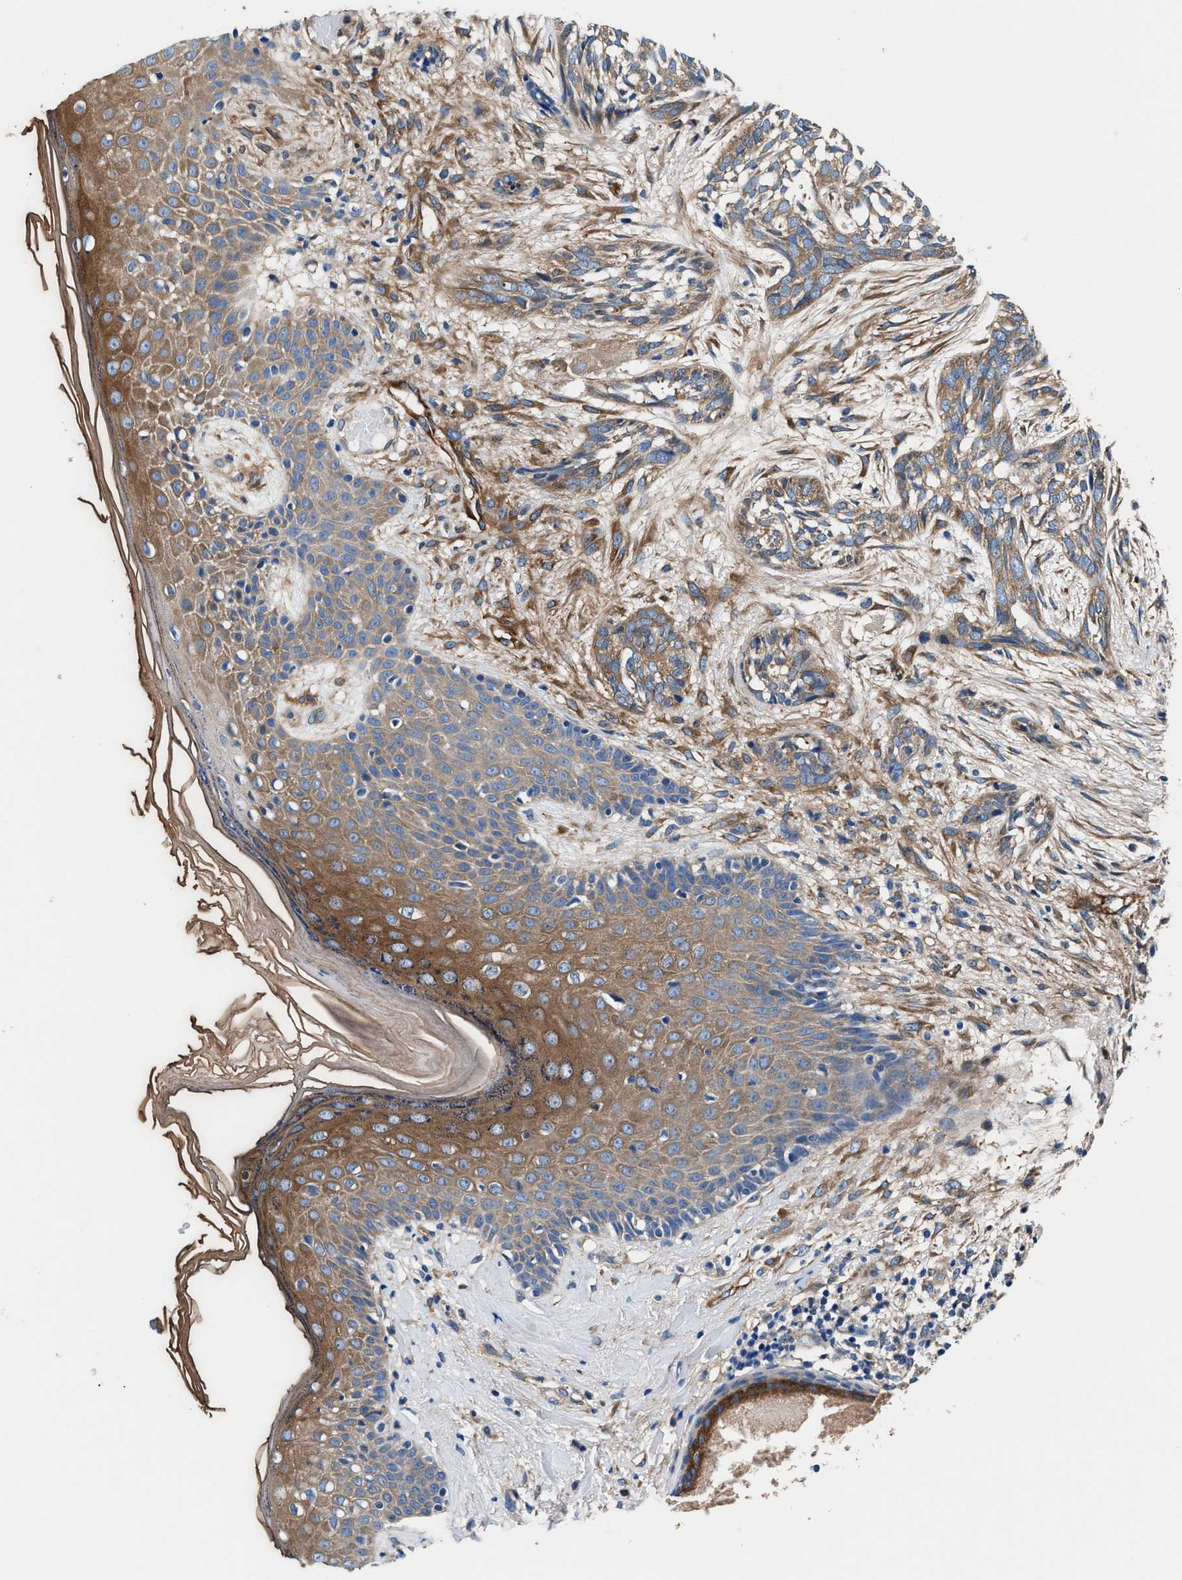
{"staining": {"intensity": "moderate", "quantity": ">75%", "location": "cytoplasmic/membranous"}, "tissue": "skin cancer", "cell_type": "Tumor cells", "image_type": "cancer", "snomed": [{"axis": "morphology", "description": "Basal cell carcinoma"}, {"axis": "topography", "description": "Skin"}], "caption": "This image exhibits skin basal cell carcinoma stained with immunohistochemistry (IHC) to label a protein in brown. The cytoplasmic/membranous of tumor cells show moderate positivity for the protein. Nuclei are counter-stained blue.", "gene": "SH3GL1", "patient": {"sex": "female", "age": 88}}